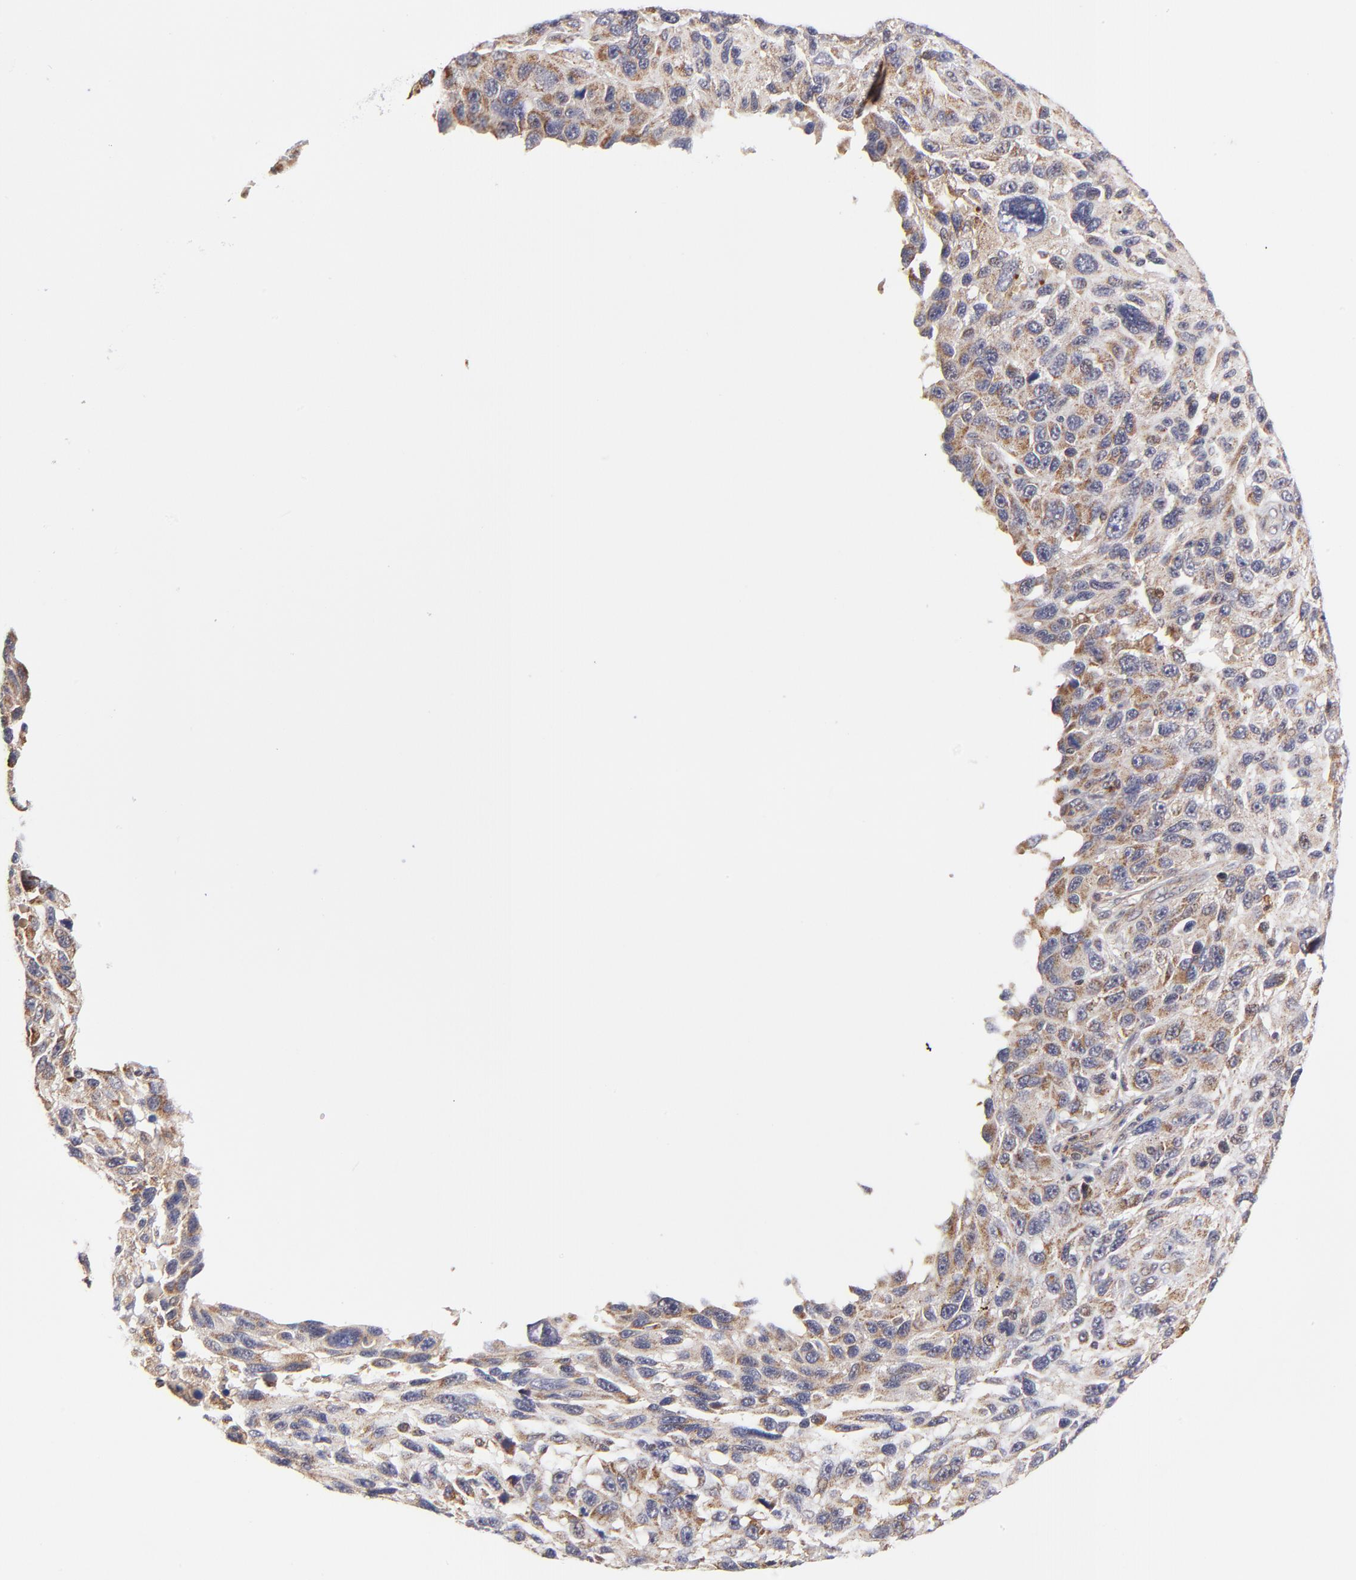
{"staining": {"intensity": "negative", "quantity": "none", "location": "none"}, "tissue": "melanoma", "cell_type": "Tumor cells", "image_type": "cancer", "snomed": [{"axis": "morphology", "description": "Malignant melanoma, NOS"}, {"axis": "topography", "description": "Skin"}], "caption": "IHC micrograph of human melanoma stained for a protein (brown), which demonstrates no positivity in tumor cells.", "gene": "MAP2K7", "patient": {"sex": "male", "age": 53}}